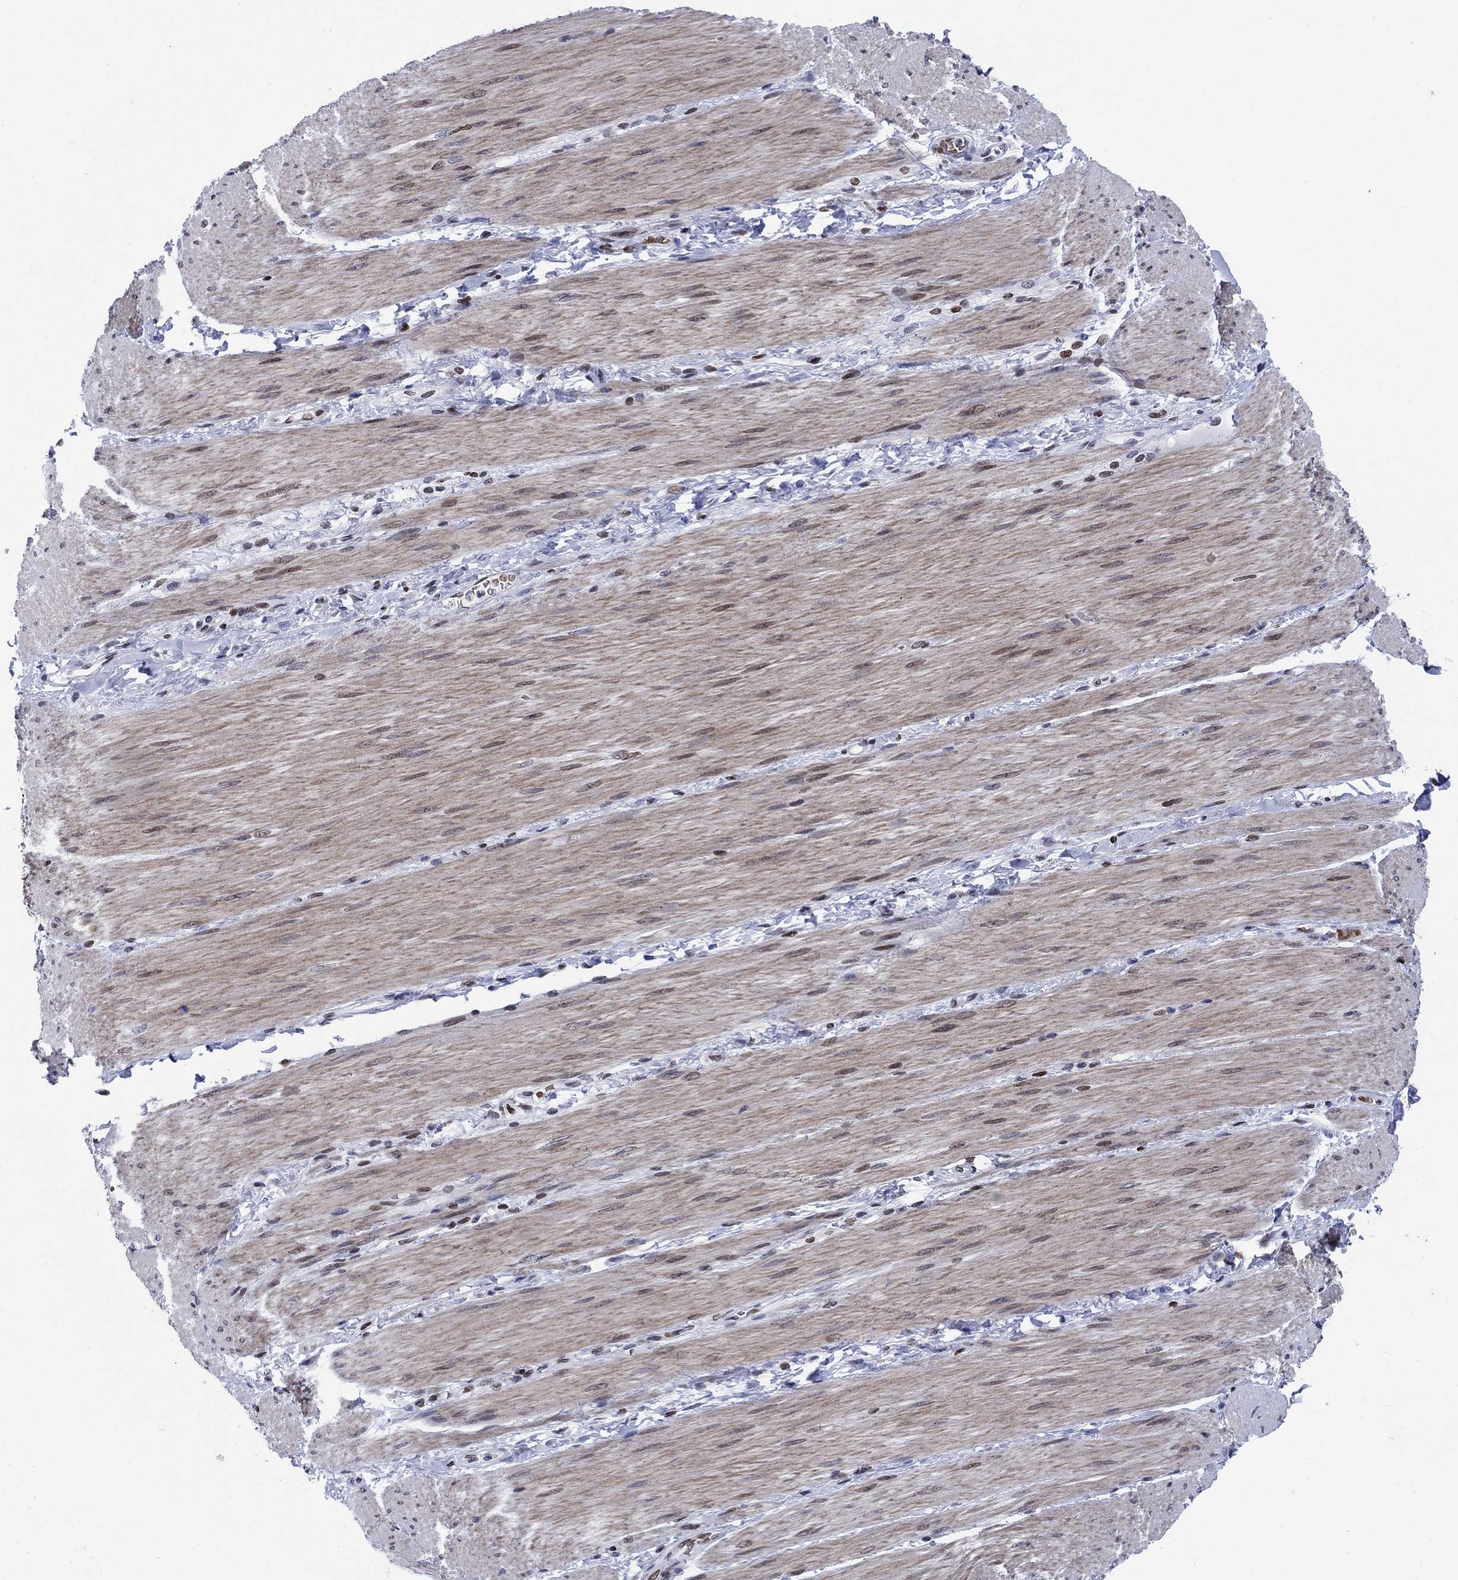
{"staining": {"intensity": "negative", "quantity": "none", "location": "none"}, "tissue": "adipose tissue", "cell_type": "Adipocytes", "image_type": "normal", "snomed": [{"axis": "morphology", "description": "Normal tissue, NOS"}, {"axis": "topography", "description": "Smooth muscle"}, {"axis": "topography", "description": "Duodenum"}, {"axis": "topography", "description": "Peripheral nerve tissue"}], "caption": "Immunohistochemistry of unremarkable human adipose tissue reveals no expression in adipocytes.", "gene": "HMGA1", "patient": {"sex": "female", "age": 61}}